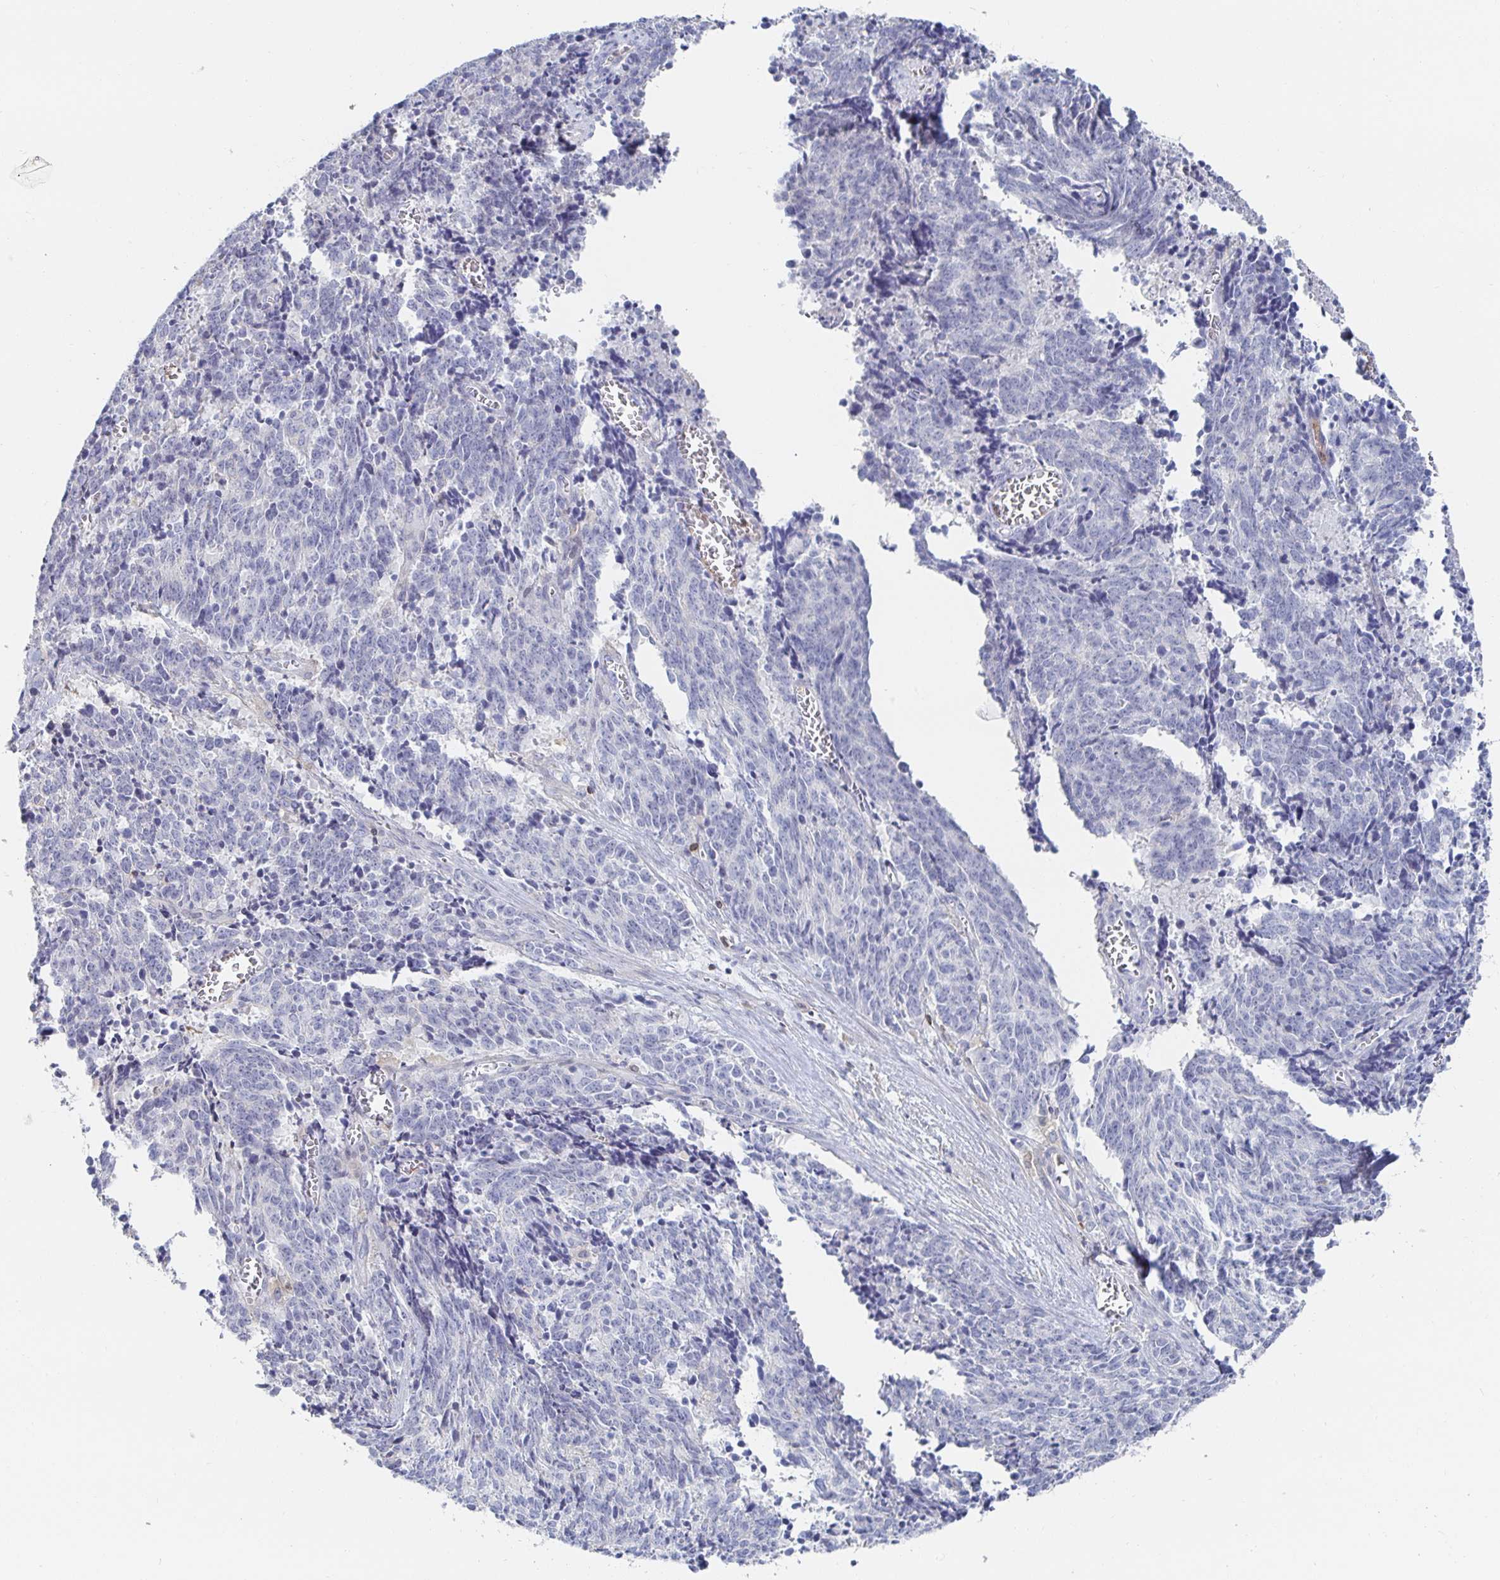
{"staining": {"intensity": "negative", "quantity": "none", "location": "none"}, "tissue": "cervical cancer", "cell_type": "Tumor cells", "image_type": "cancer", "snomed": [{"axis": "morphology", "description": "Squamous cell carcinoma, NOS"}, {"axis": "topography", "description": "Cervix"}], "caption": "IHC photomicrograph of human cervical cancer (squamous cell carcinoma) stained for a protein (brown), which exhibits no positivity in tumor cells.", "gene": "PIK3CD", "patient": {"sex": "female", "age": 29}}